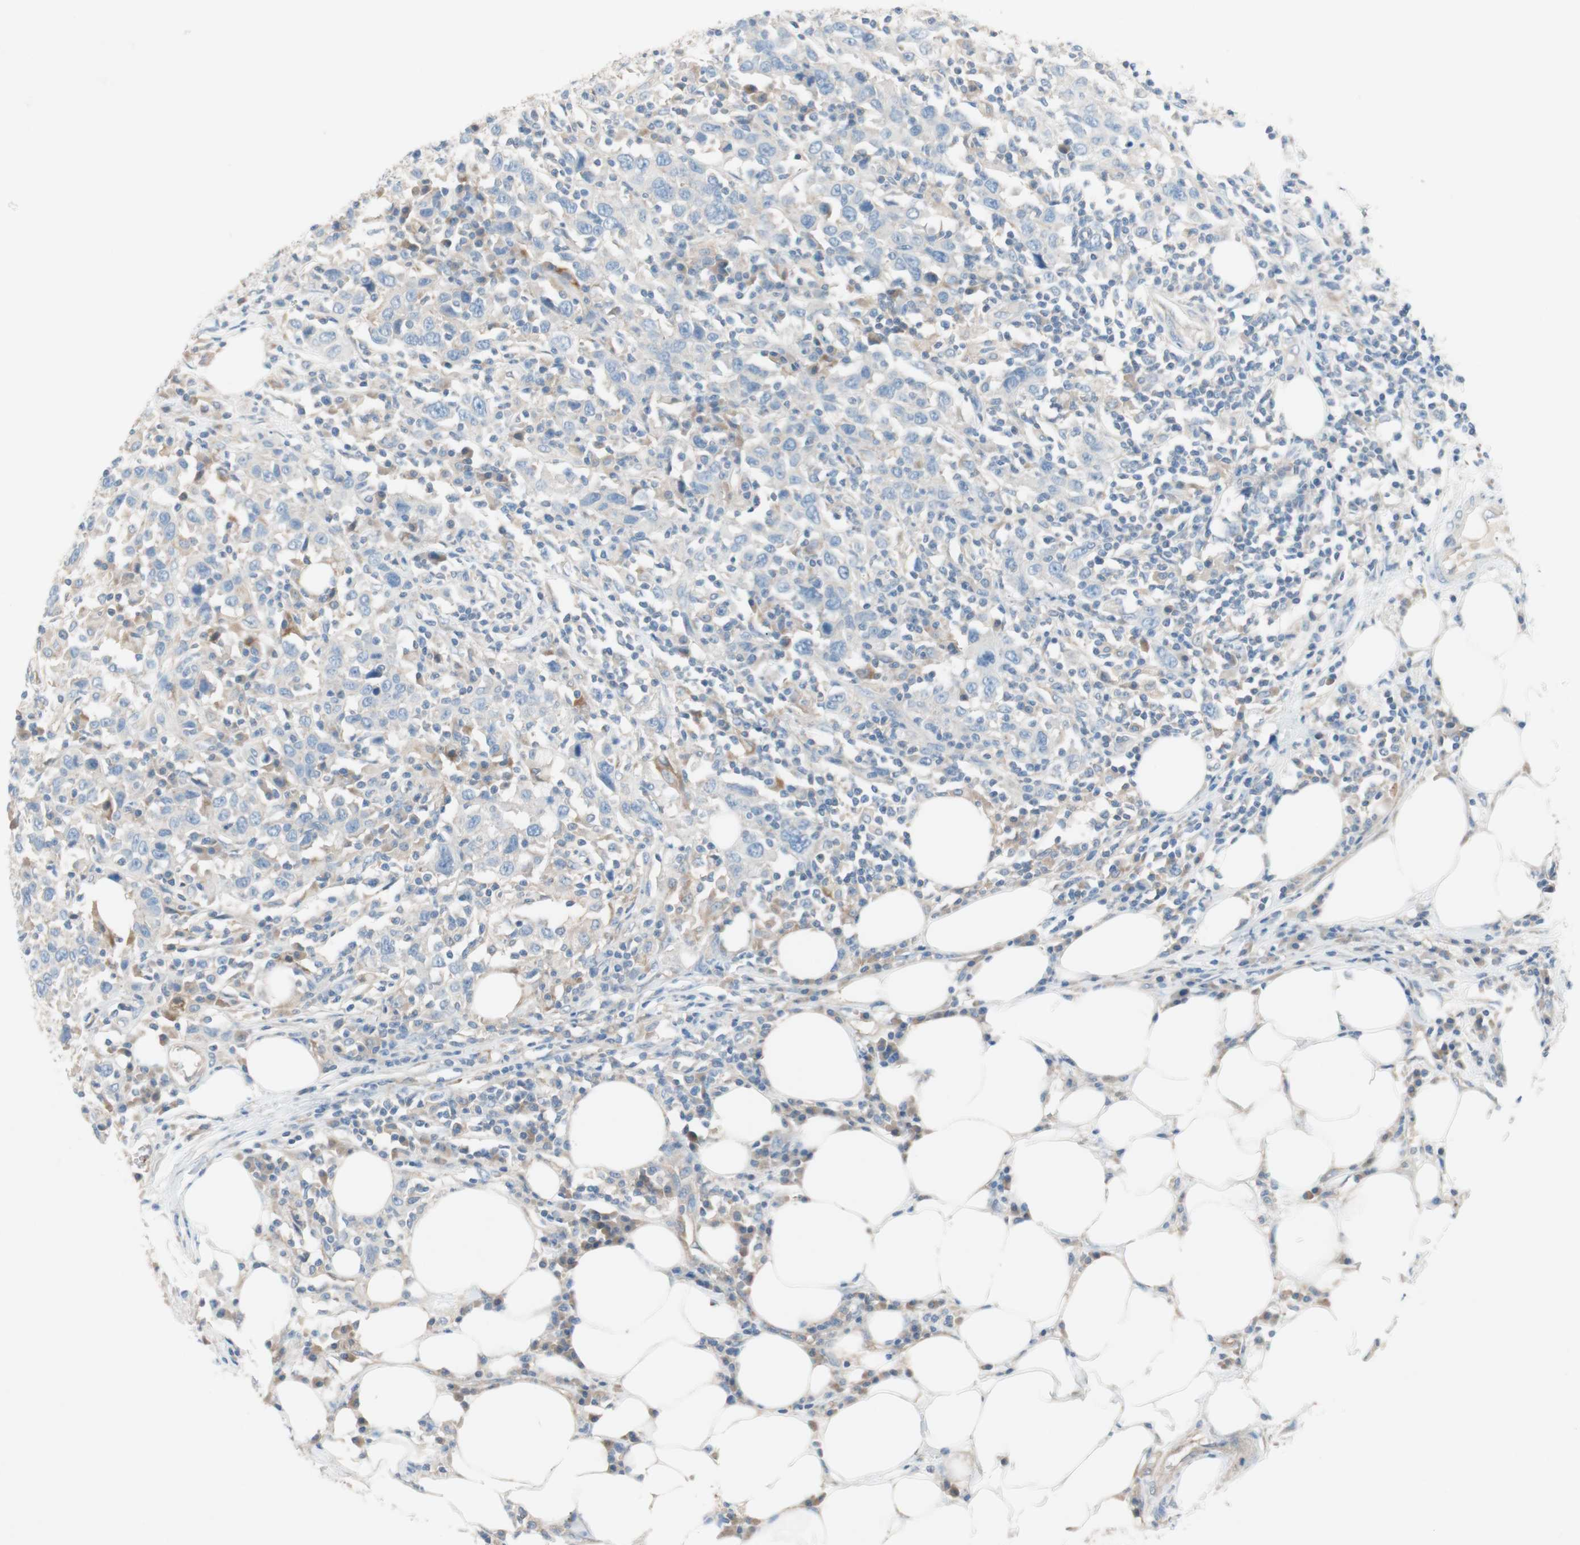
{"staining": {"intensity": "negative", "quantity": "none", "location": "none"}, "tissue": "urothelial cancer", "cell_type": "Tumor cells", "image_type": "cancer", "snomed": [{"axis": "morphology", "description": "Urothelial carcinoma, High grade"}, {"axis": "topography", "description": "Urinary bladder"}], "caption": "Tumor cells show no significant protein expression in urothelial cancer. (Brightfield microscopy of DAB (3,3'-diaminobenzidine) immunohistochemistry (IHC) at high magnification).", "gene": "GLUL", "patient": {"sex": "male", "age": 61}}